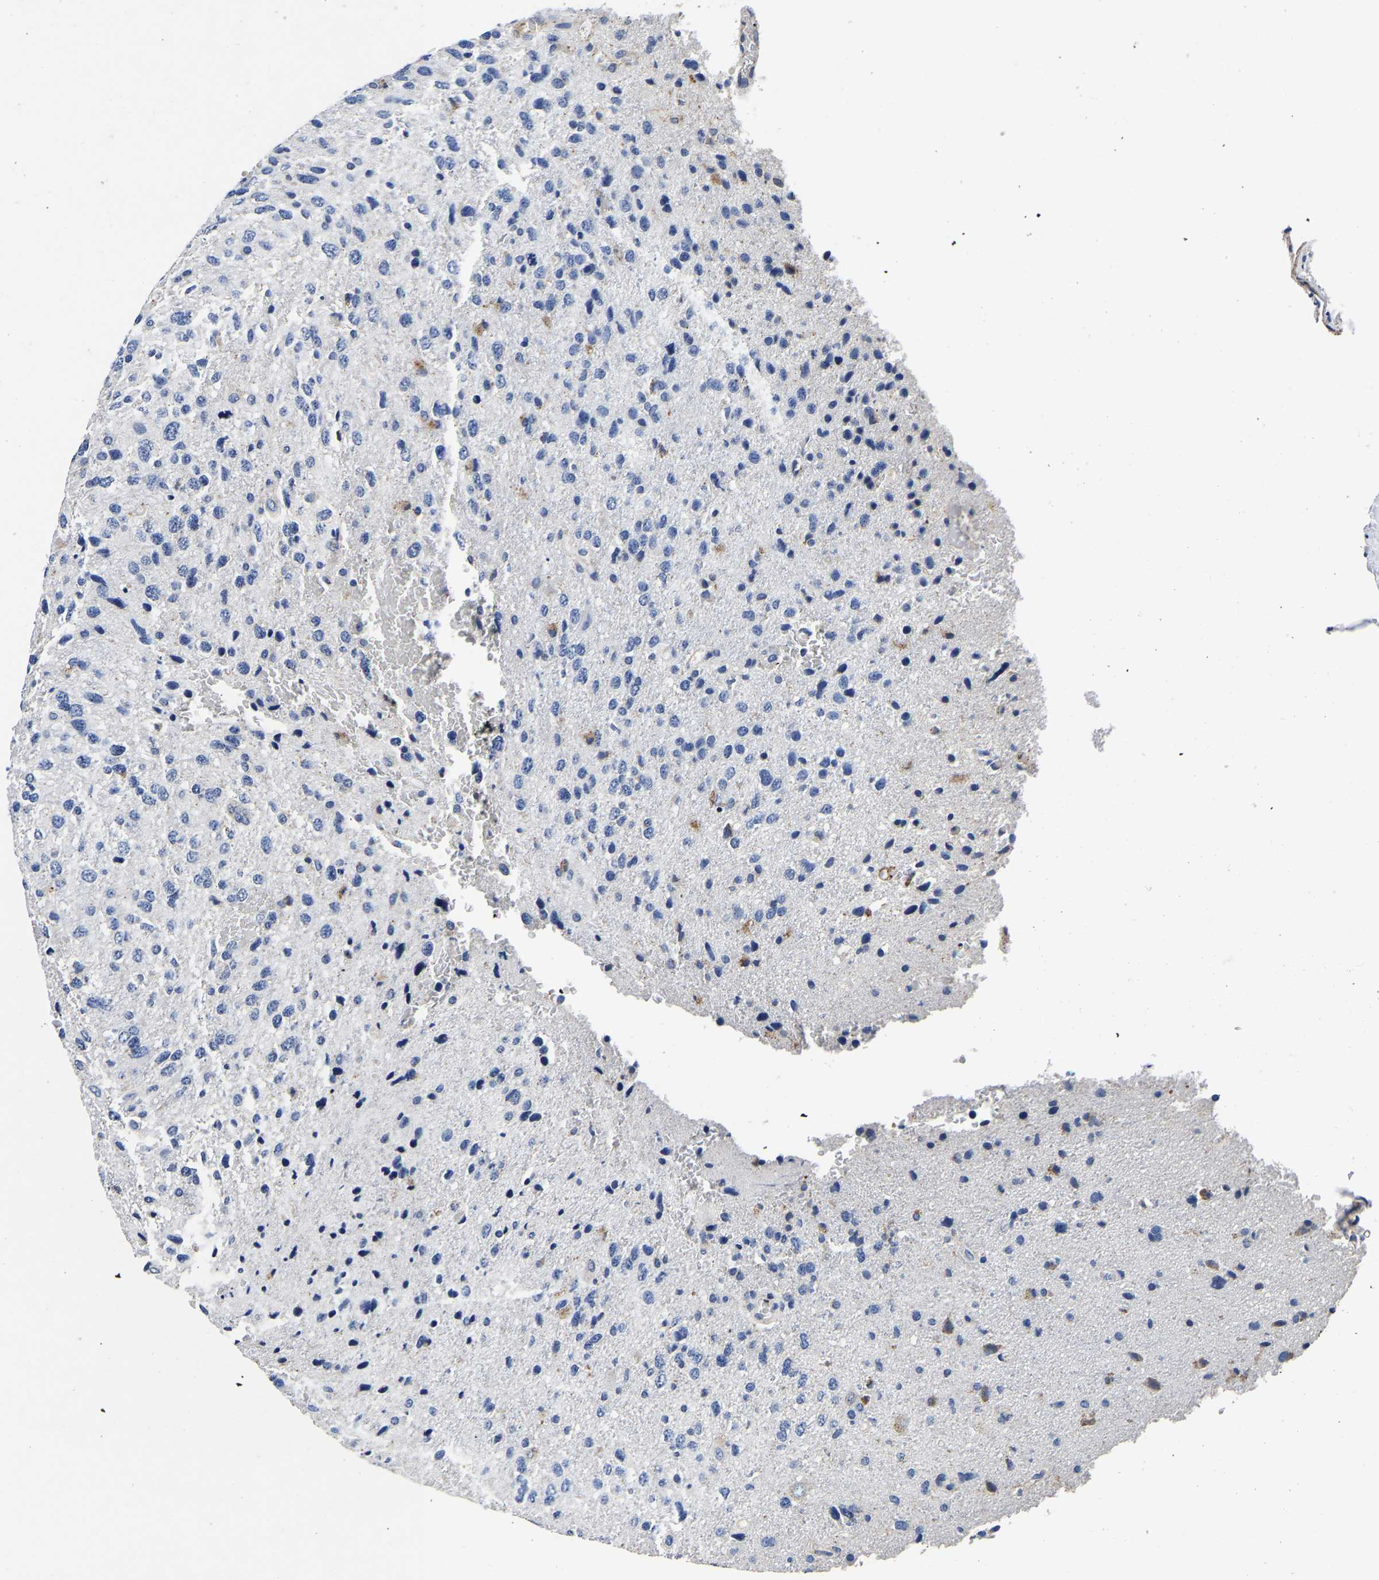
{"staining": {"intensity": "negative", "quantity": "none", "location": "none"}, "tissue": "glioma", "cell_type": "Tumor cells", "image_type": "cancer", "snomed": [{"axis": "morphology", "description": "Glioma, malignant, High grade"}, {"axis": "topography", "description": "Brain"}], "caption": "Tumor cells show no significant positivity in glioma.", "gene": "GRN", "patient": {"sex": "female", "age": 58}}